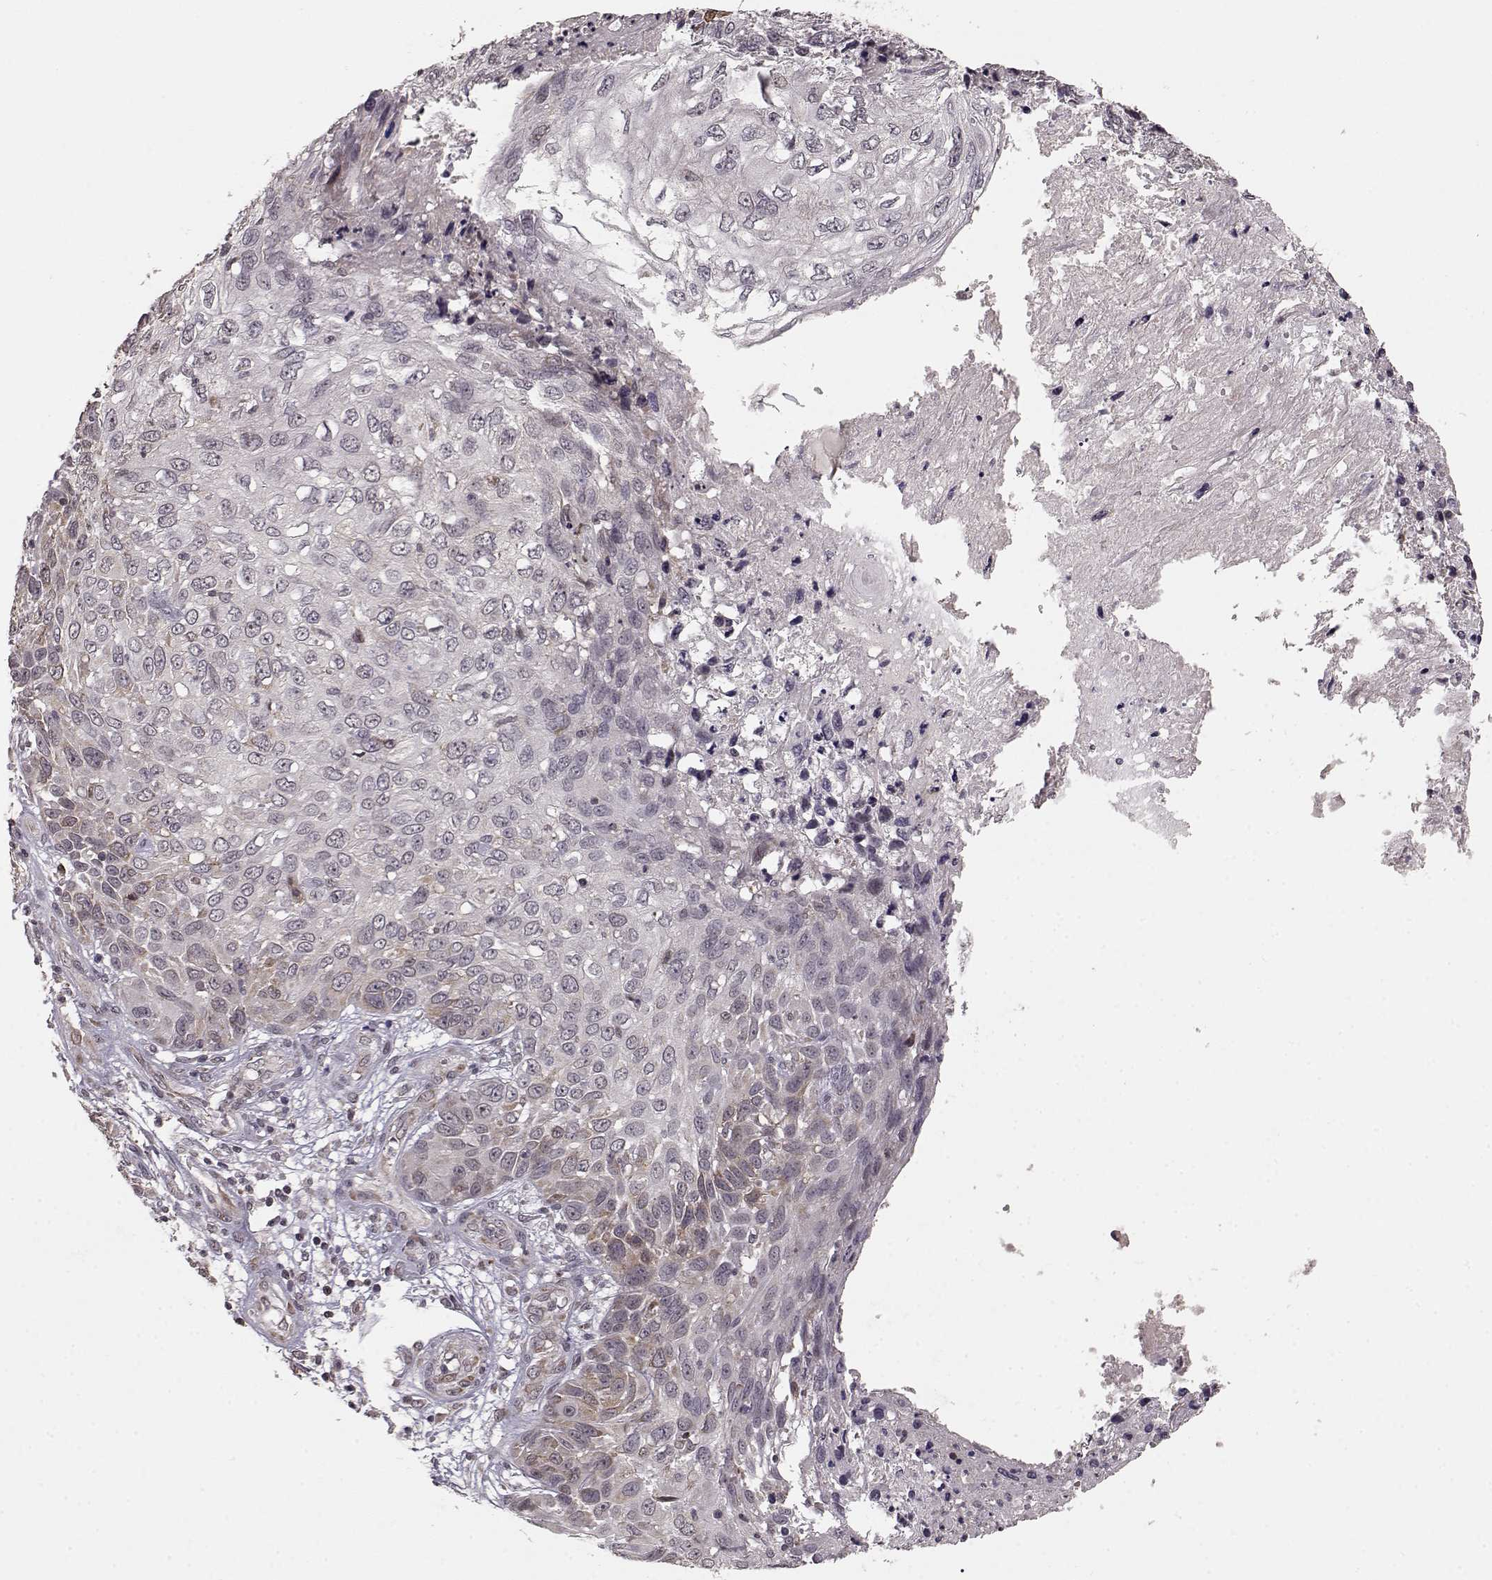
{"staining": {"intensity": "negative", "quantity": "none", "location": "none"}, "tissue": "skin cancer", "cell_type": "Tumor cells", "image_type": "cancer", "snomed": [{"axis": "morphology", "description": "Squamous cell carcinoma, NOS"}, {"axis": "topography", "description": "Skin"}], "caption": "IHC photomicrograph of neoplastic tissue: skin squamous cell carcinoma stained with DAB displays no significant protein expression in tumor cells.", "gene": "ELOVL5", "patient": {"sex": "male", "age": 92}}